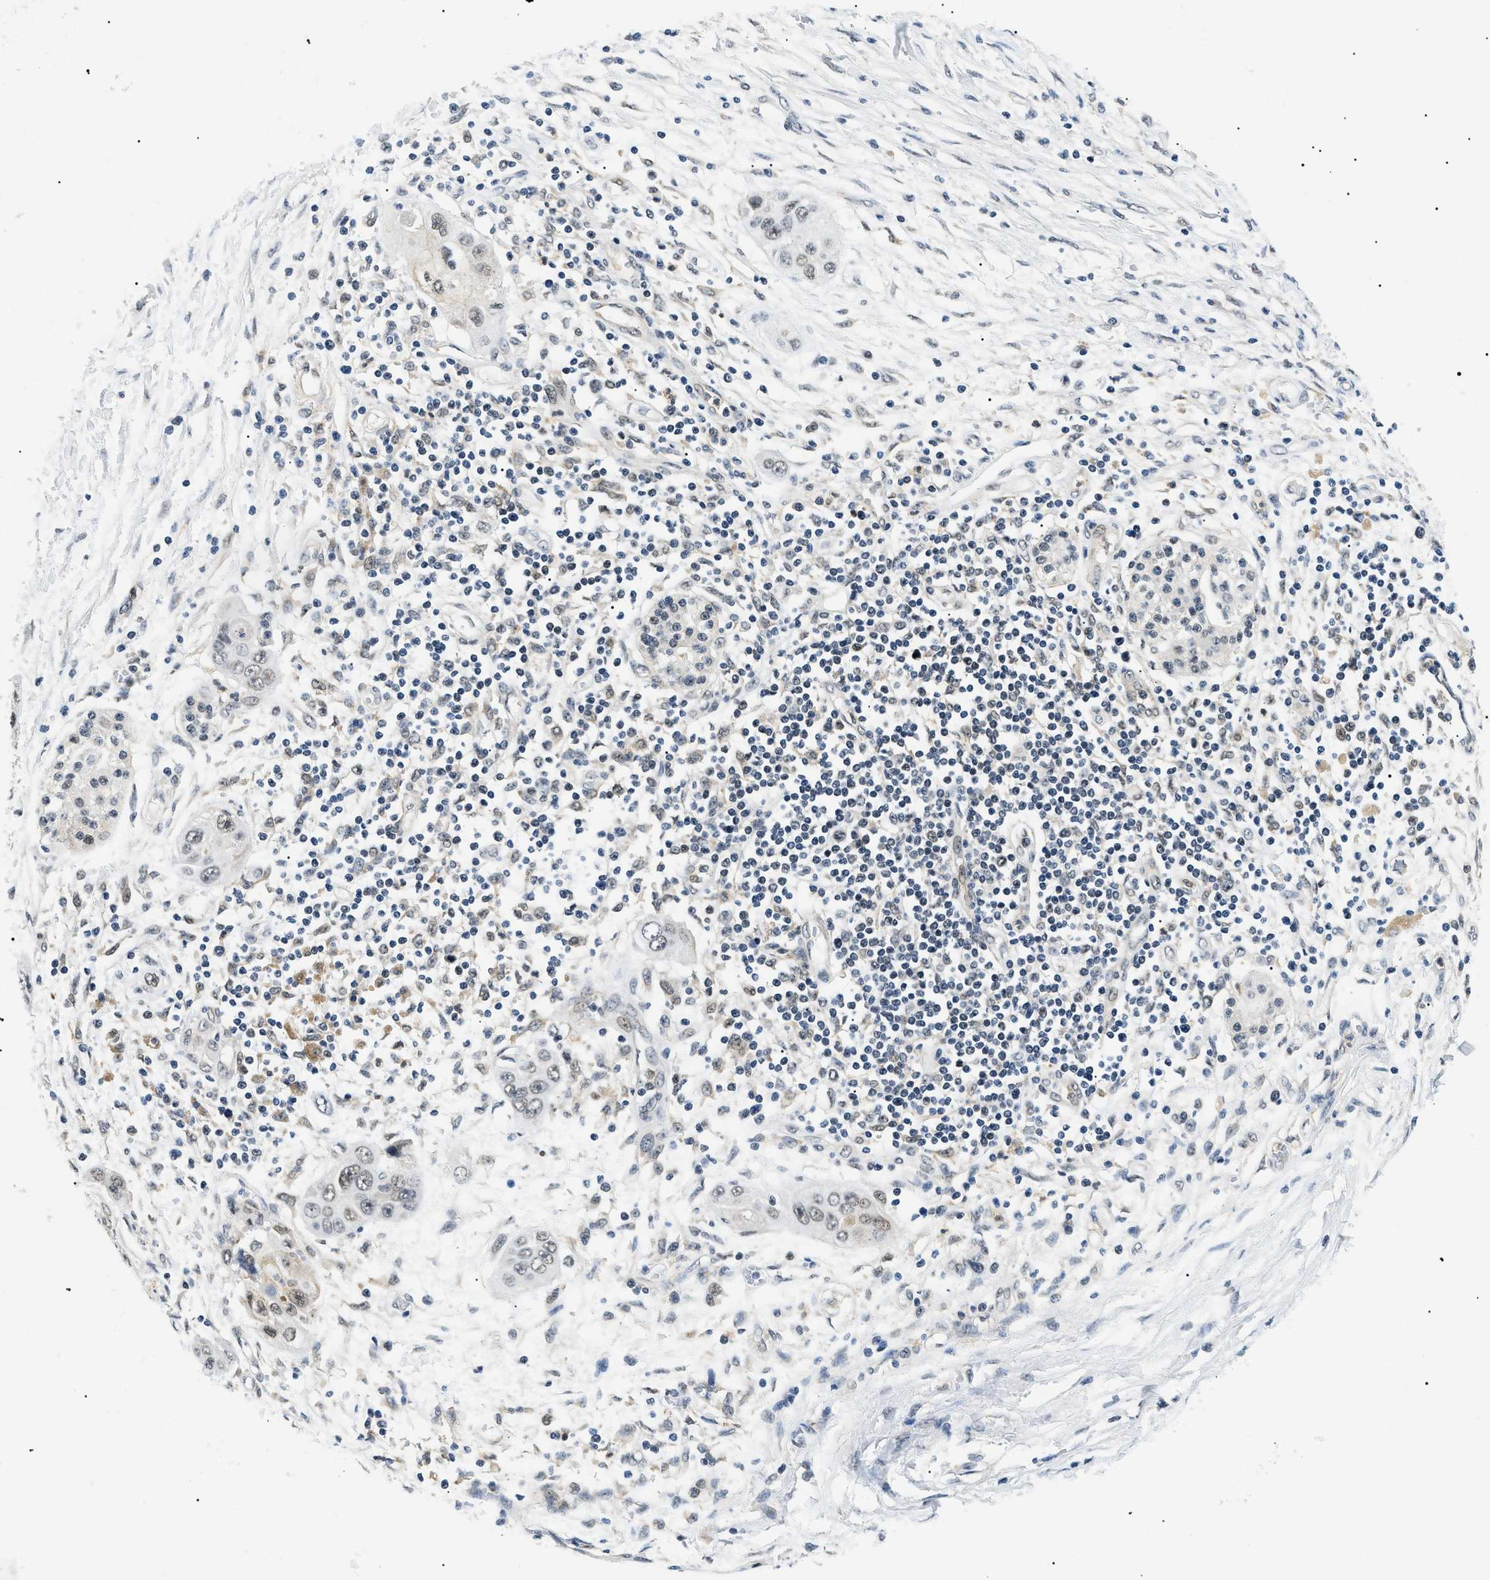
{"staining": {"intensity": "negative", "quantity": "none", "location": "none"}, "tissue": "pancreatic cancer", "cell_type": "Tumor cells", "image_type": "cancer", "snomed": [{"axis": "morphology", "description": "Adenocarcinoma, NOS"}, {"axis": "topography", "description": "Pancreas"}], "caption": "This is an immunohistochemistry (IHC) image of pancreatic cancer. There is no staining in tumor cells.", "gene": "RBM15", "patient": {"sex": "female", "age": 70}}